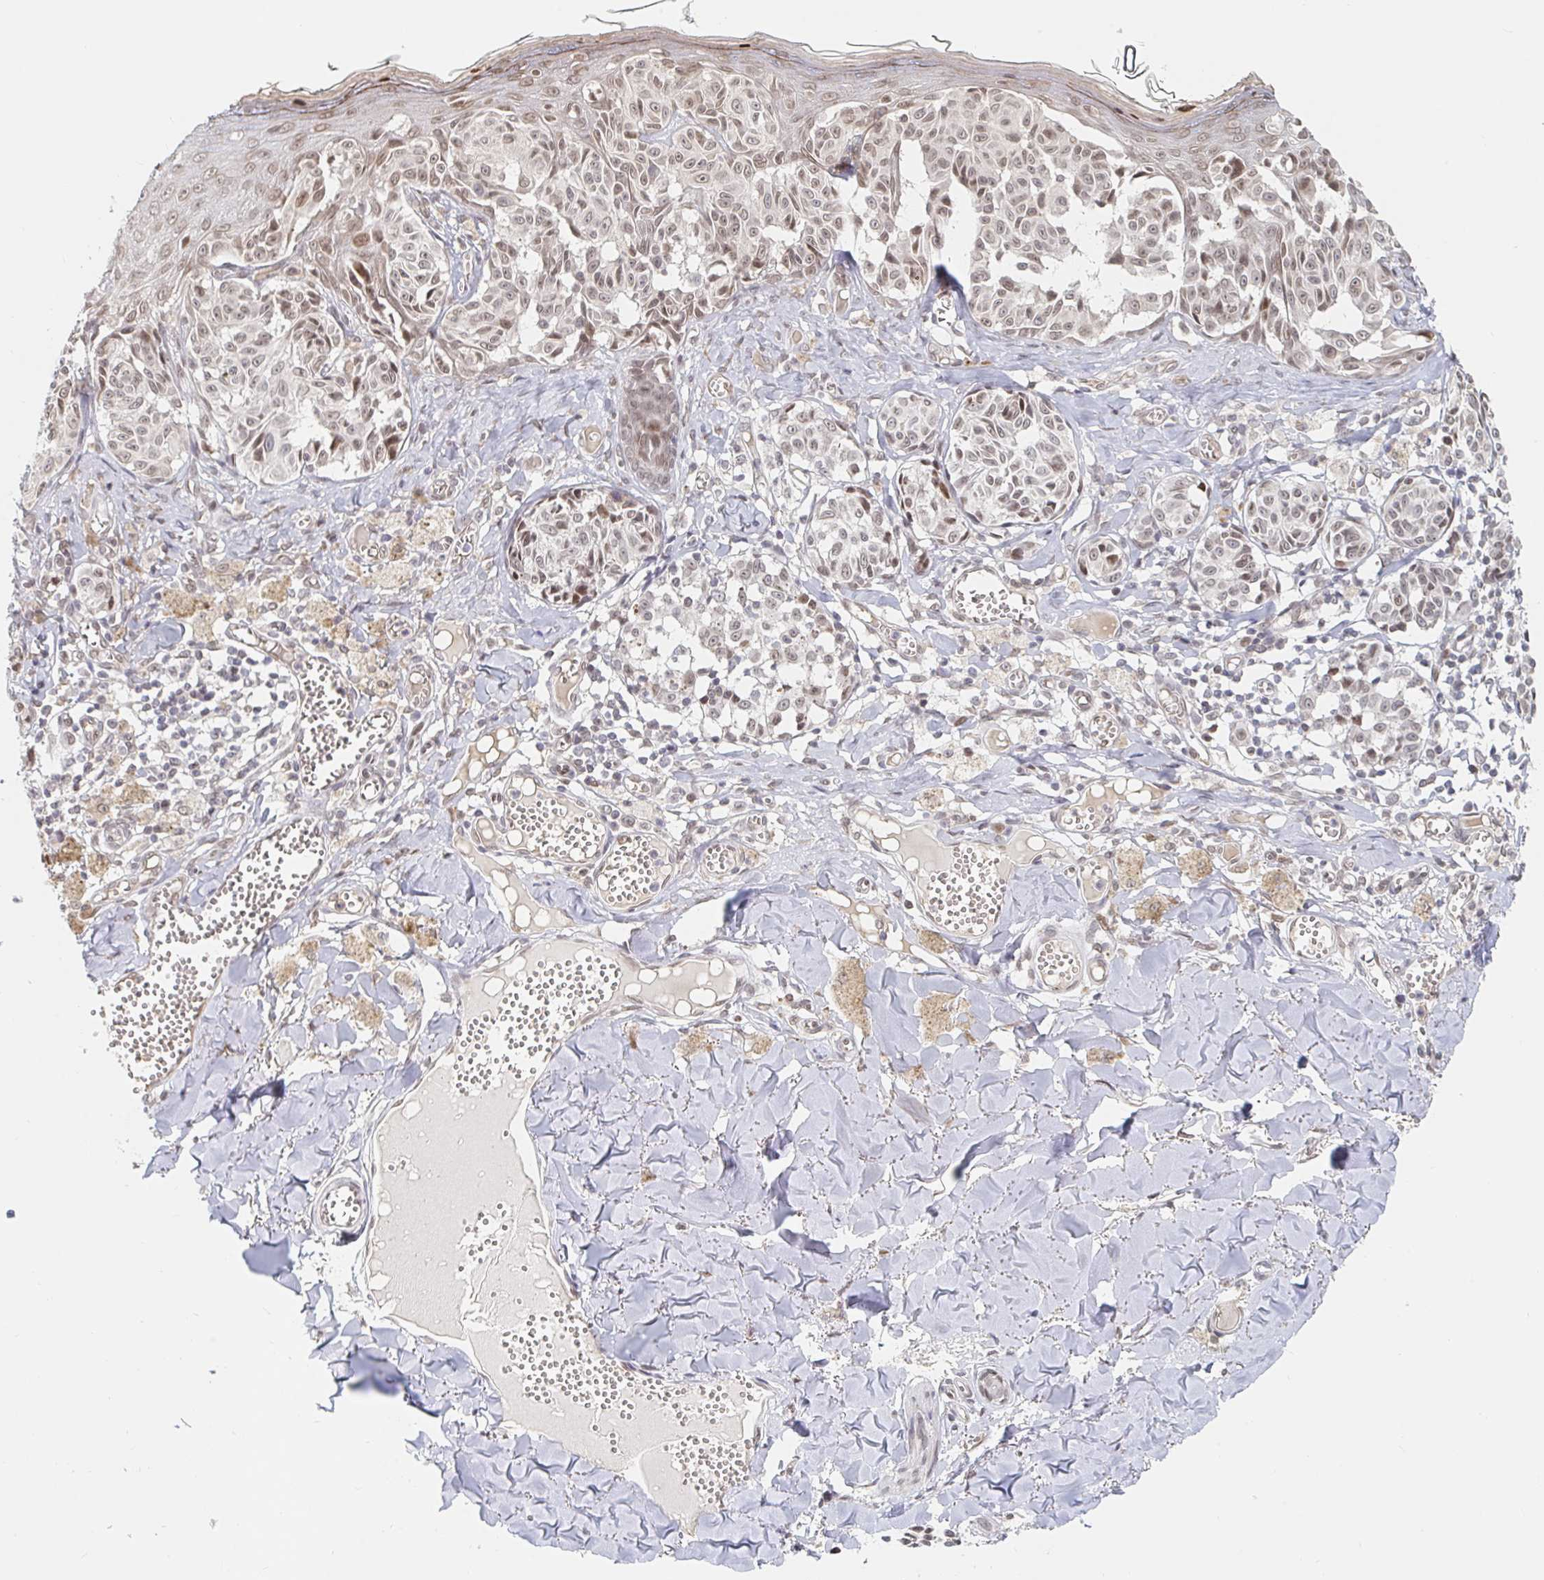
{"staining": {"intensity": "weak", "quantity": "25%-75%", "location": "nuclear"}, "tissue": "melanoma", "cell_type": "Tumor cells", "image_type": "cancer", "snomed": [{"axis": "morphology", "description": "Malignant melanoma, NOS"}, {"axis": "topography", "description": "Skin"}], "caption": "Immunohistochemical staining of human melanoma exhibits low levels of weak nuclear positivity in approximately 25%-75% of tumor cells. (Brightfield microscopy of DAB IHC at high magnification).", "gene": "CHD2", "patient": {"sex": "female", "age": 43}}